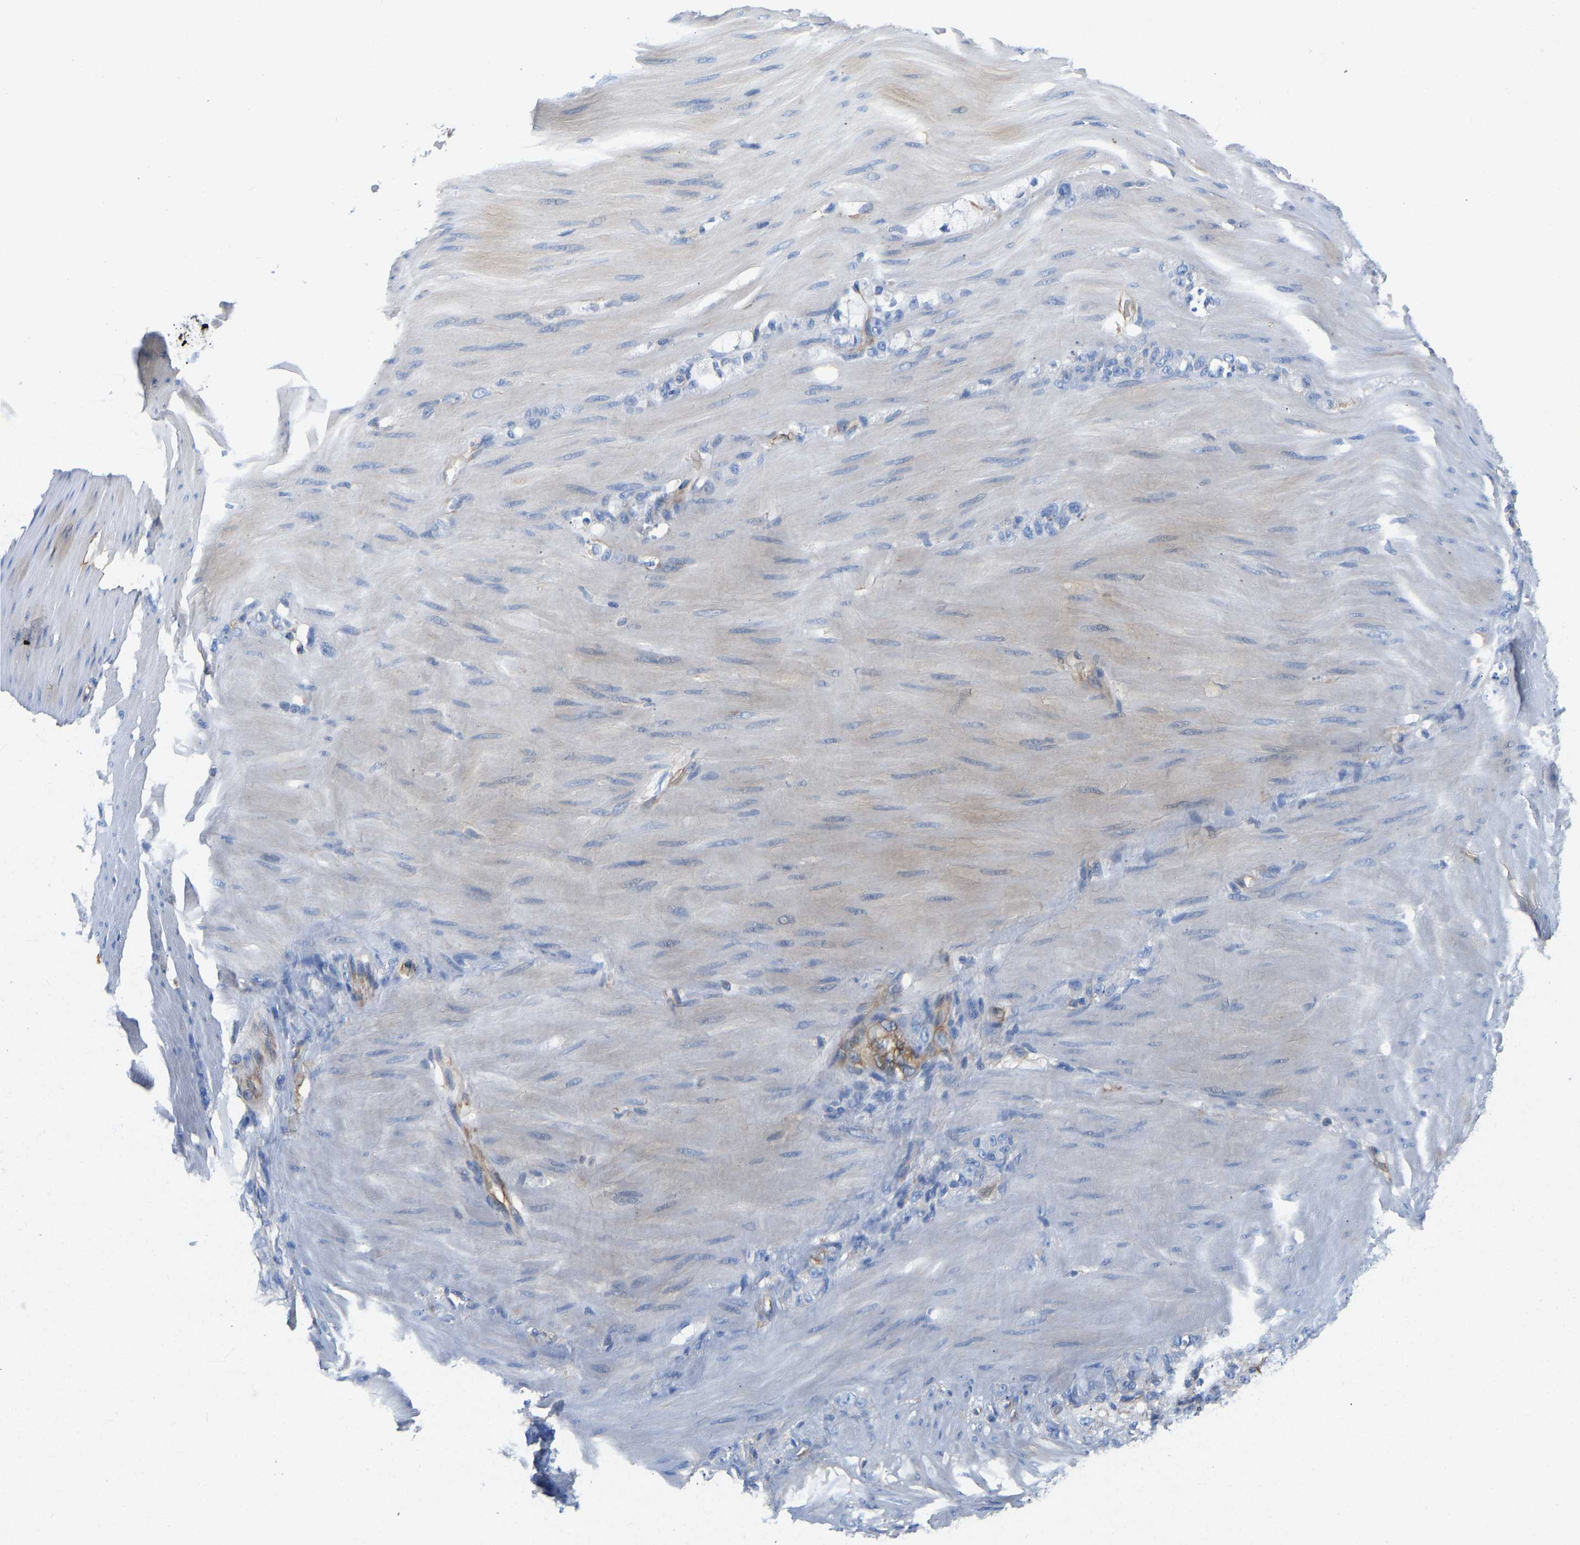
{"staining": {"intensity": "negative", "quantity": "none", "location": "none"}, "tissue": "stomach cancer", "cell_type": "Tumor cells", "image_type": "cancer", "snomed": [{"axis": "morphology", "description": "Normal tissue, NOS"}, {"axis": "morphology", "description": "Adenocarcinoma, NOS"}, {"axis": "topography", "description": "Stomach"}], "caption": "Photomicrograph shows no significant protein positivity in tumor cells of stomach cancer.", "gene": "HSPG2", "patient": {"sex": "male", "age": 82}}